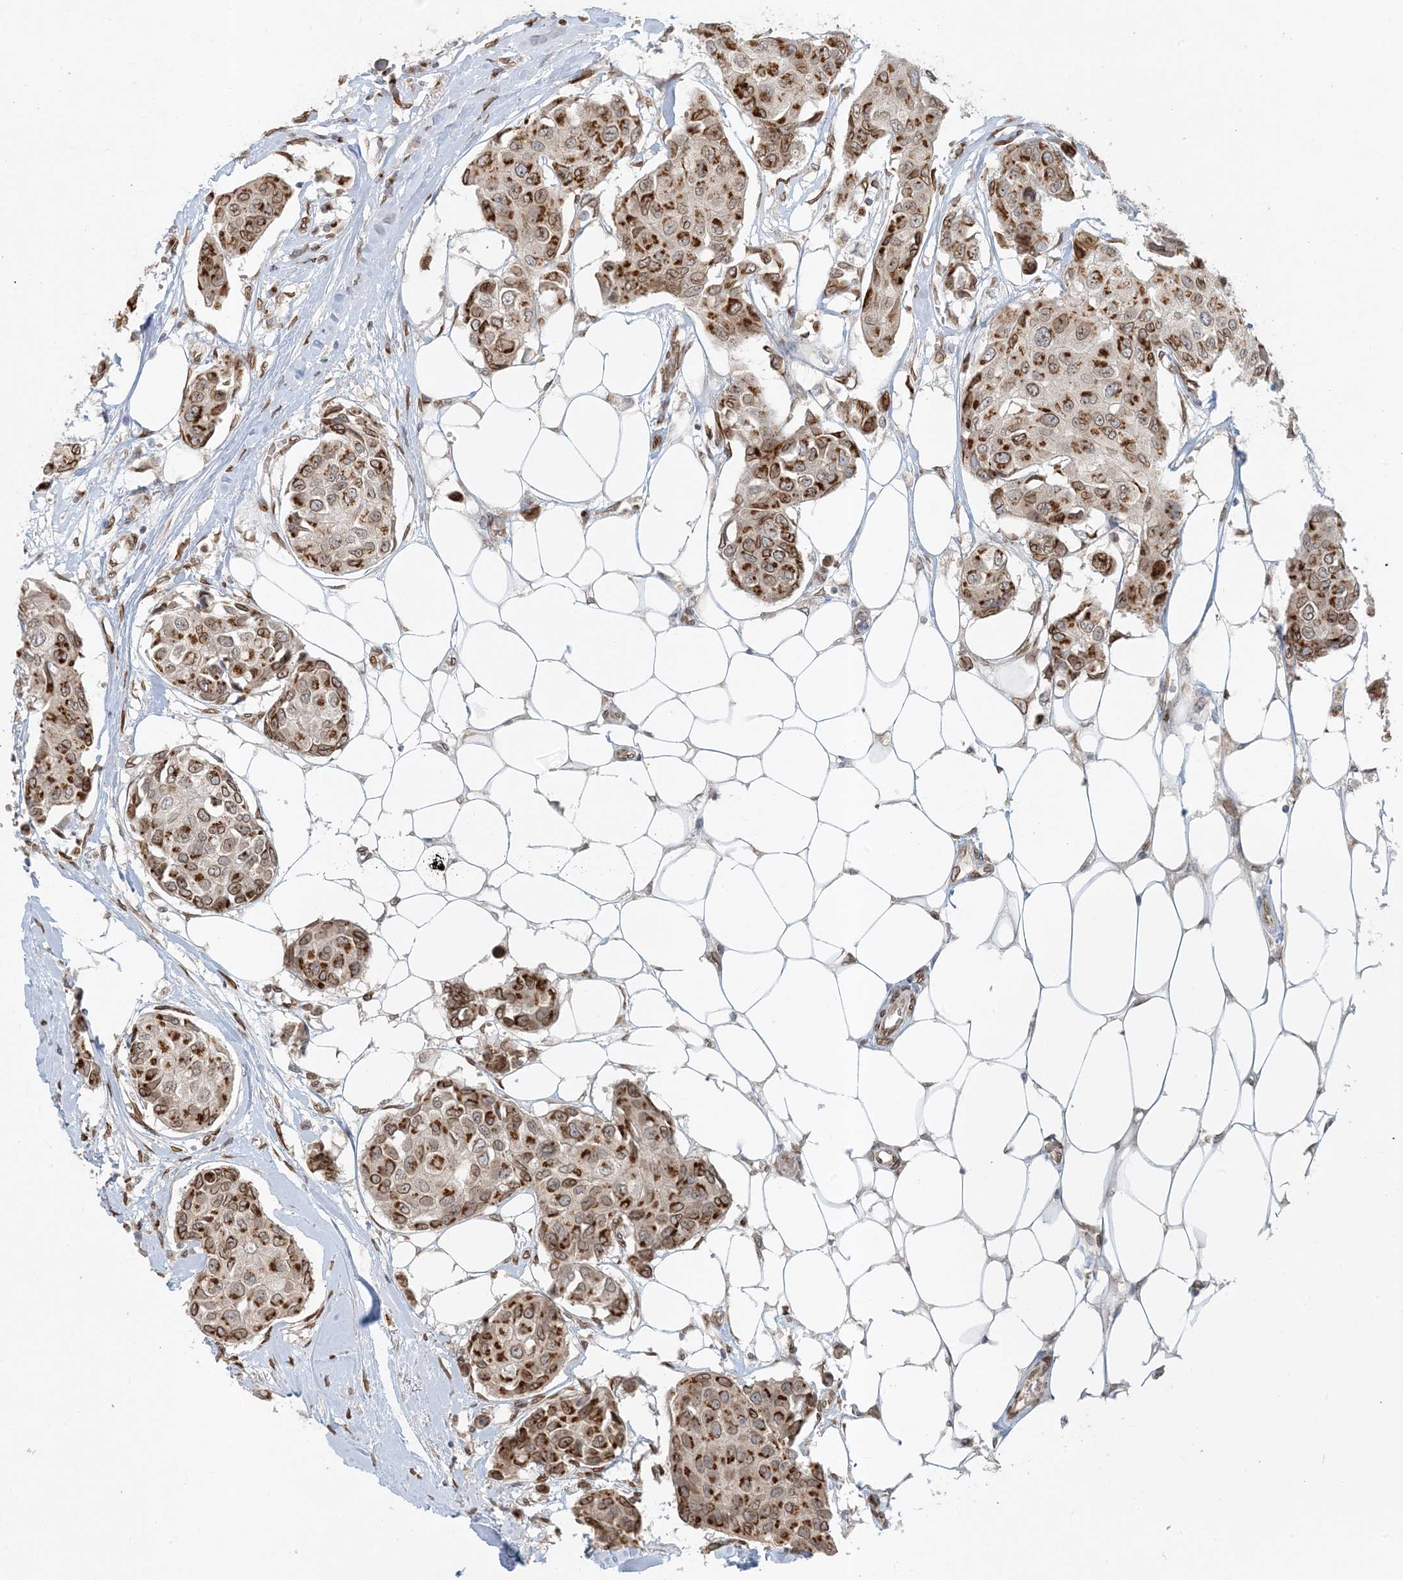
{"staining": {"intensity": "strong", "quantity": ">75%", "location": "cytoplasmic/membranous,nuclear"}, "tissue": "breast cancer", "cell_type": "Tumor cells", "image_type": "cancer", "snomed": [{"axis": "morphology", "description": "Duct carcinoma"}, {"axis": "topography", "description": "Breast"}], "caption": "Invasive ductal carcinoma (breast) stained with immunohistochemistry (IHC) reveals strong cytoplasmic/membranous and nuclear expression in approximately >75% of tumor cells.", "gene": "SLC35A2", "patient": {"sex": "female", "age": 80}}